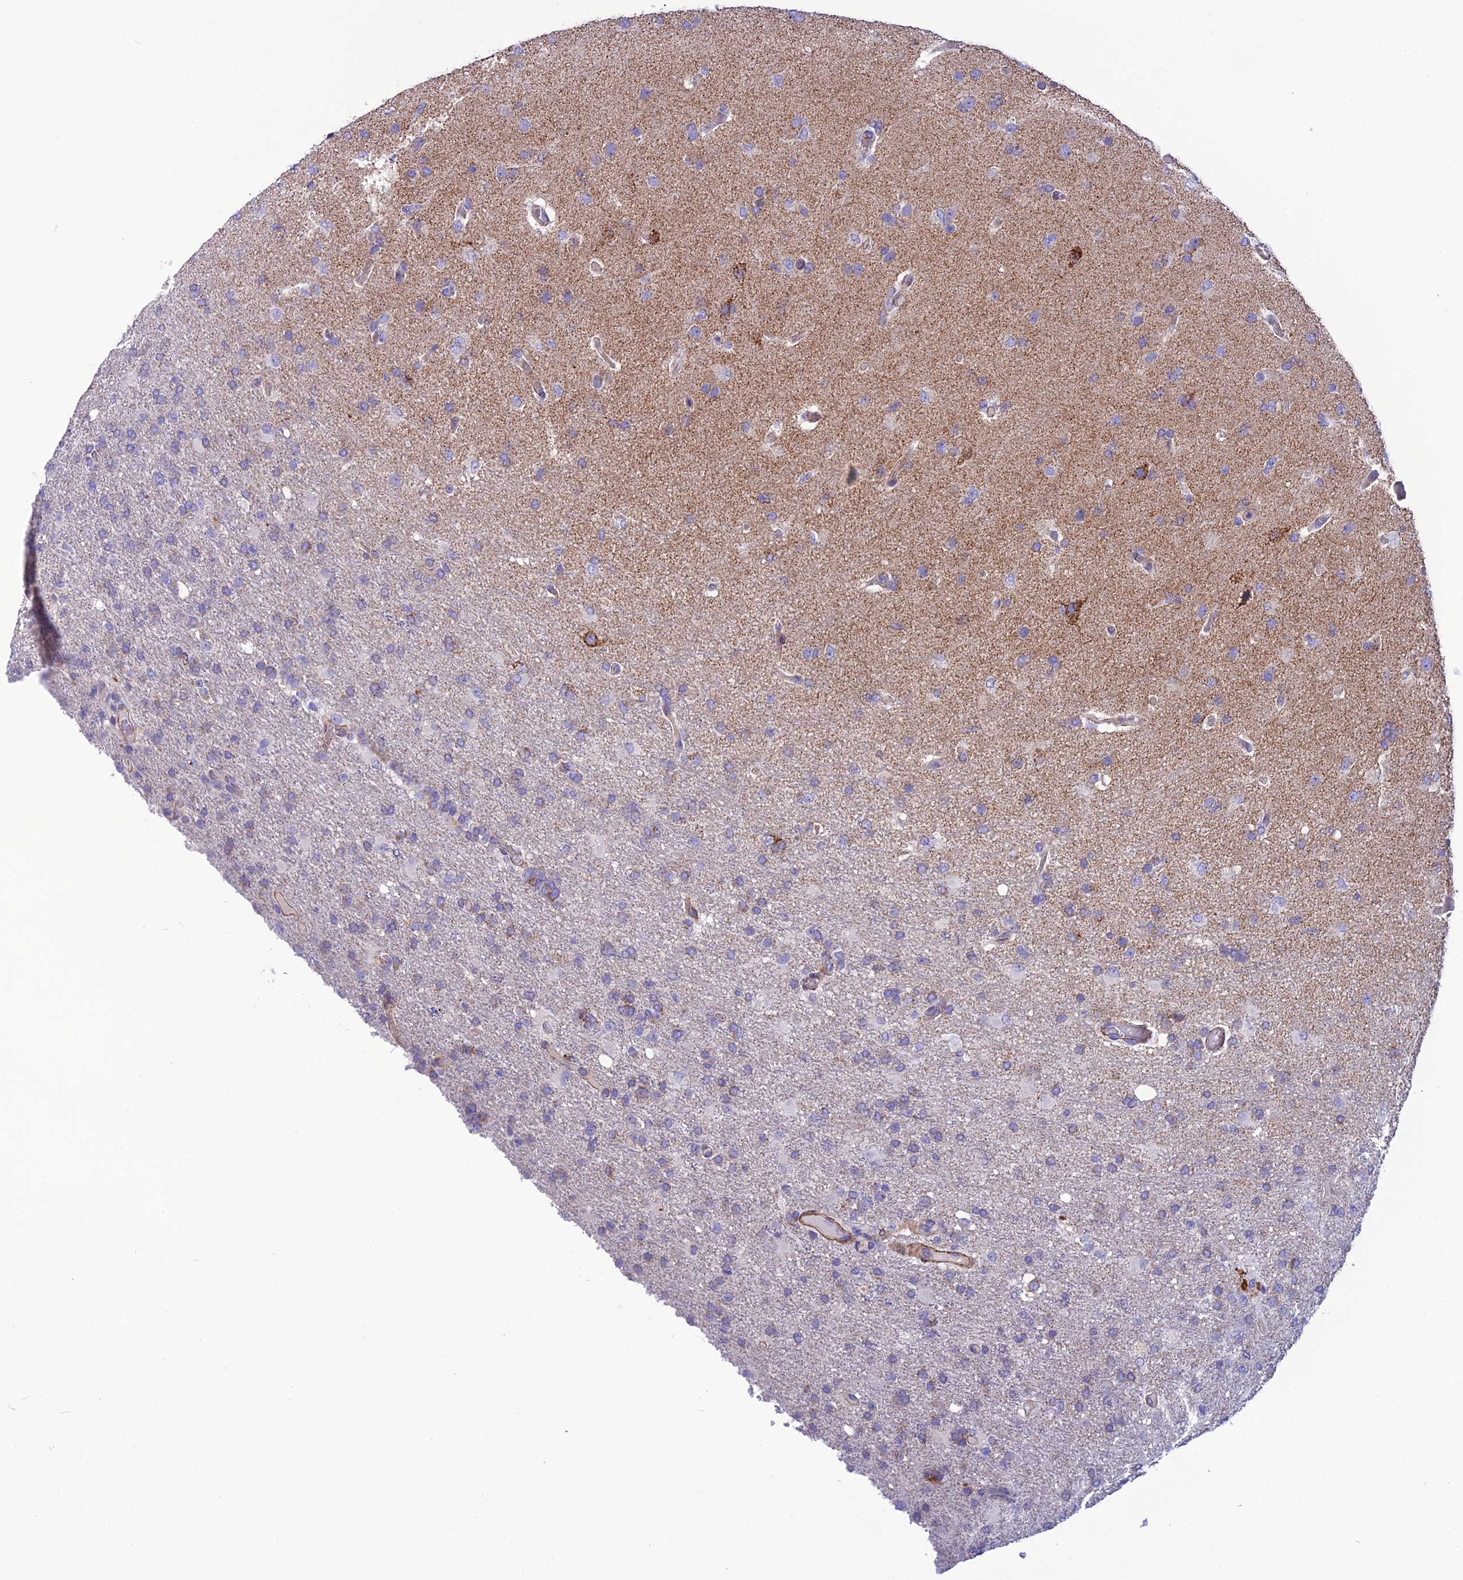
{"staining": {"intensity": "weak", "quantity": "<25%", "location": "cytoplasmic/membranous"}, "tissue": "glioma", "cell_type": "Tumor cells", "image_type": "cancer", "snomed": [{"axis": "morphology", "description": "Glioma, malignant, High grade"}, {"axis": "topography", "description": "Brain"}], "caption": "A high-resolution image shows immunohistochemistry (IHC) staining of malignant high-grade glioma, which demonstrates no significant expression in tumor cells. (Immunohistochemistry, brightfield microscopy, high magnification).", "gene": "POMGNT1", "patient": {"sex": "female", "age": 74}}